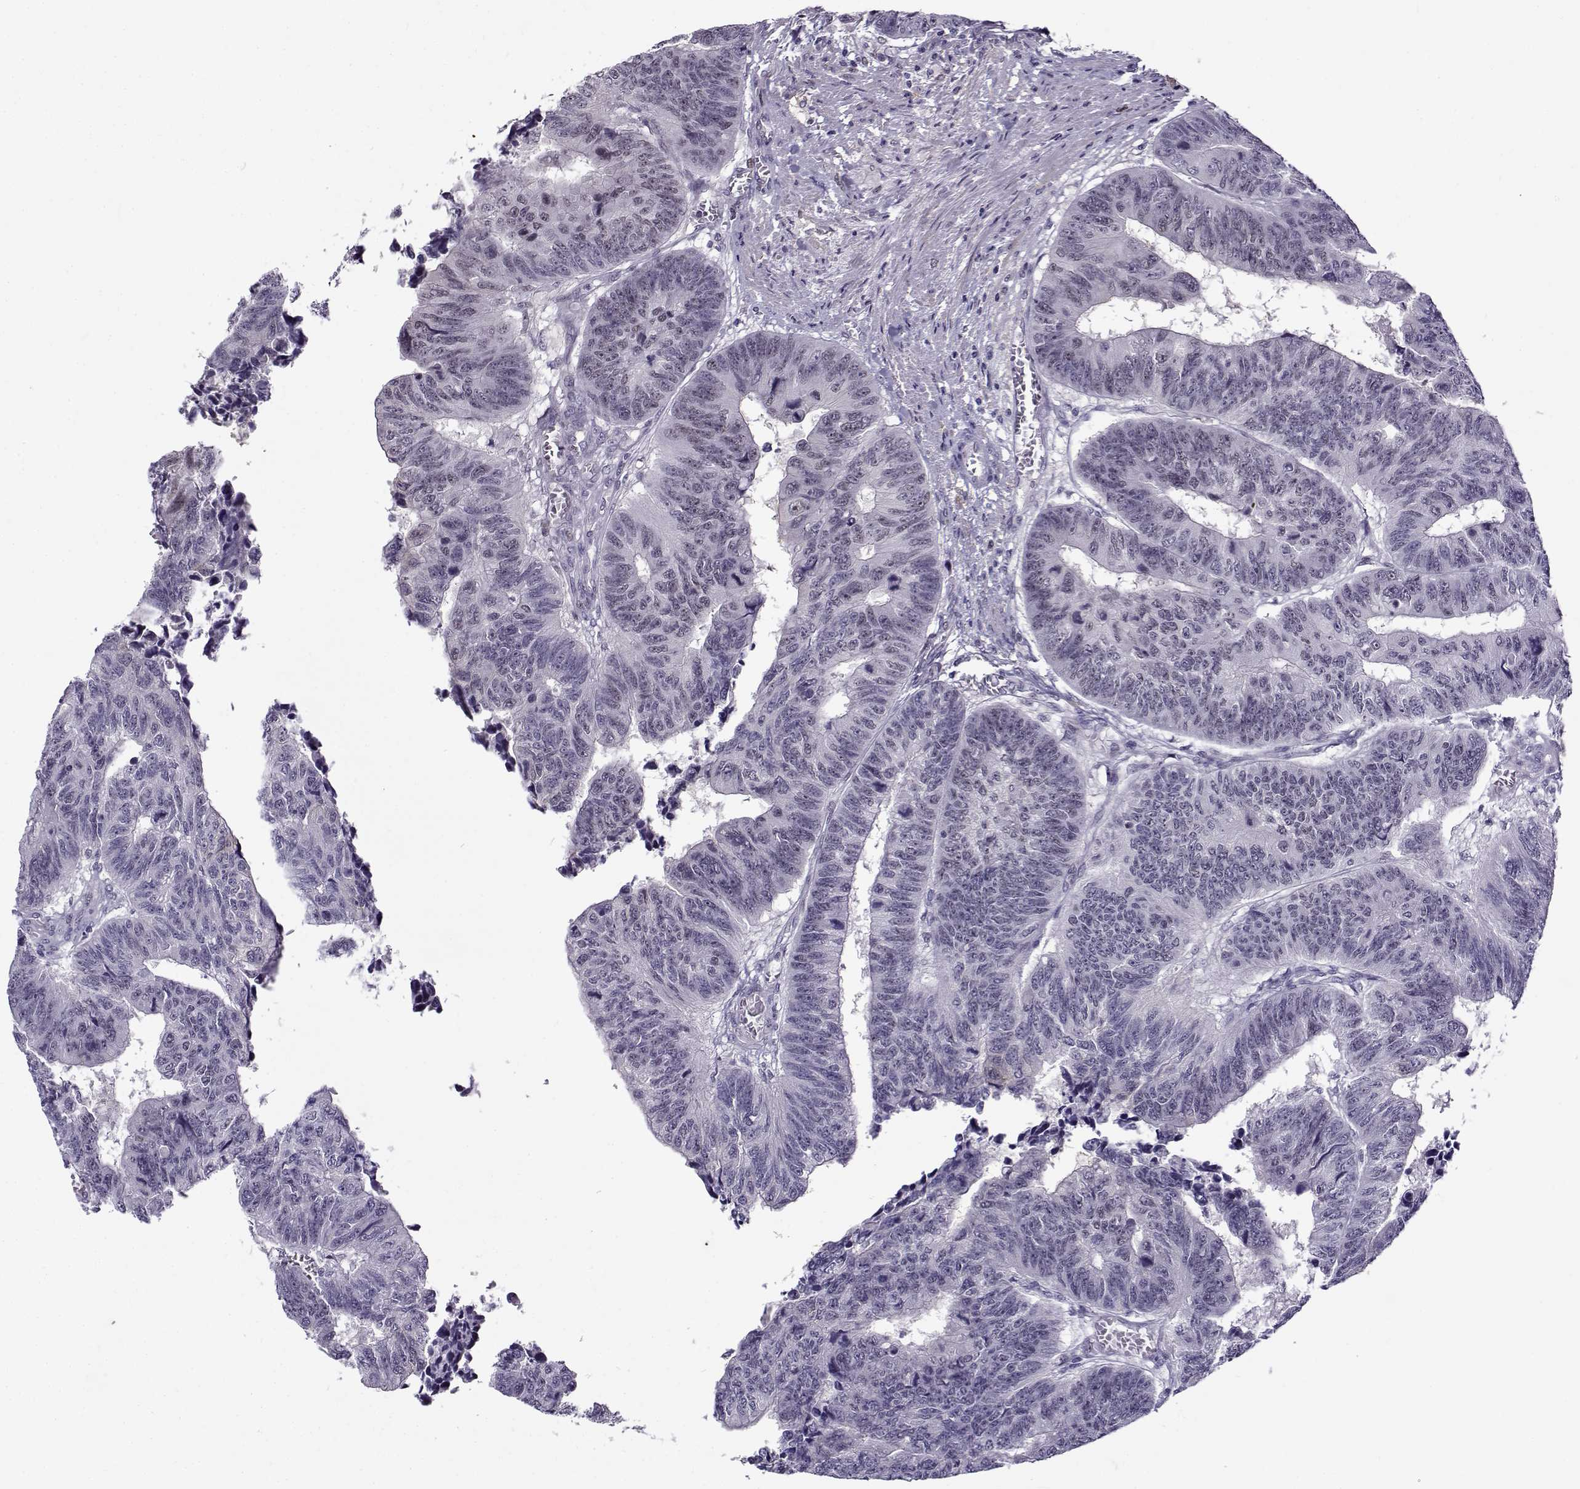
{"staining": {"intensity": "negative", "quantity": "none", "location": "none"}, "tissue": "colorectal cancer", "cell_type": "Tumor cells", "image_type": "cancer", "snomed": [{"axis": "morphology", "description": "Adenocarcinoma, NOS"}, {"axis": "topography", "description": "Rectum"}], "caption": "Immunohistochemistry histopathology image of neoplastic tissue: human adenocarcinoma (colorectal) stained with DAB shows no significant protein expression in tumor cells.", "gene": "BACH1", "patient": {"sex": "female", "age": 85}}